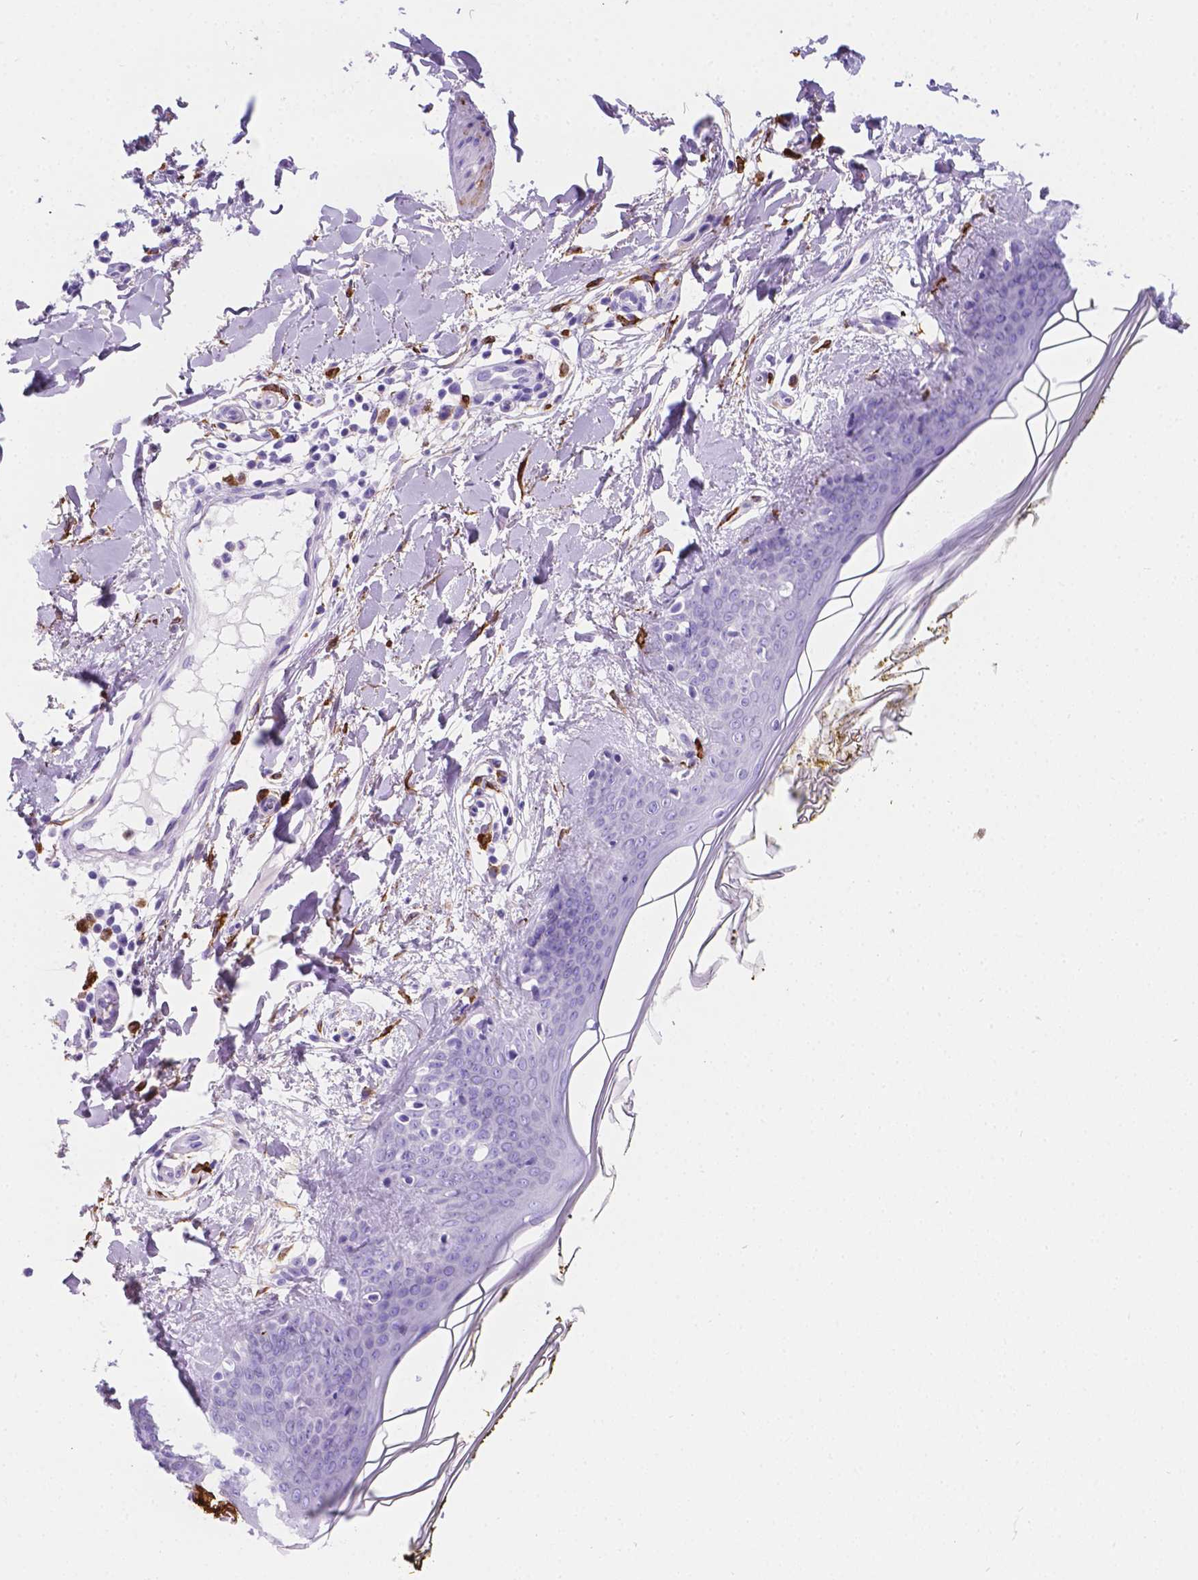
{"staining": {"intensity": "negative", "quantity": "none", "location": "none"}, "tissue": "skin", "cell_type": "Fibroblasts", "image_type": "normal", "snomed": [{"axis": "morphology", "description": "Normal tissue, NOS"}, {"axis": "topography", "description": "Skin"}], "caption": "DAB immunohistochemical staining of benign human skin exhibits no significant staining in fibroblasts.", "gene": "MACF1", "patient": {"sex": "female", "age": 34}}